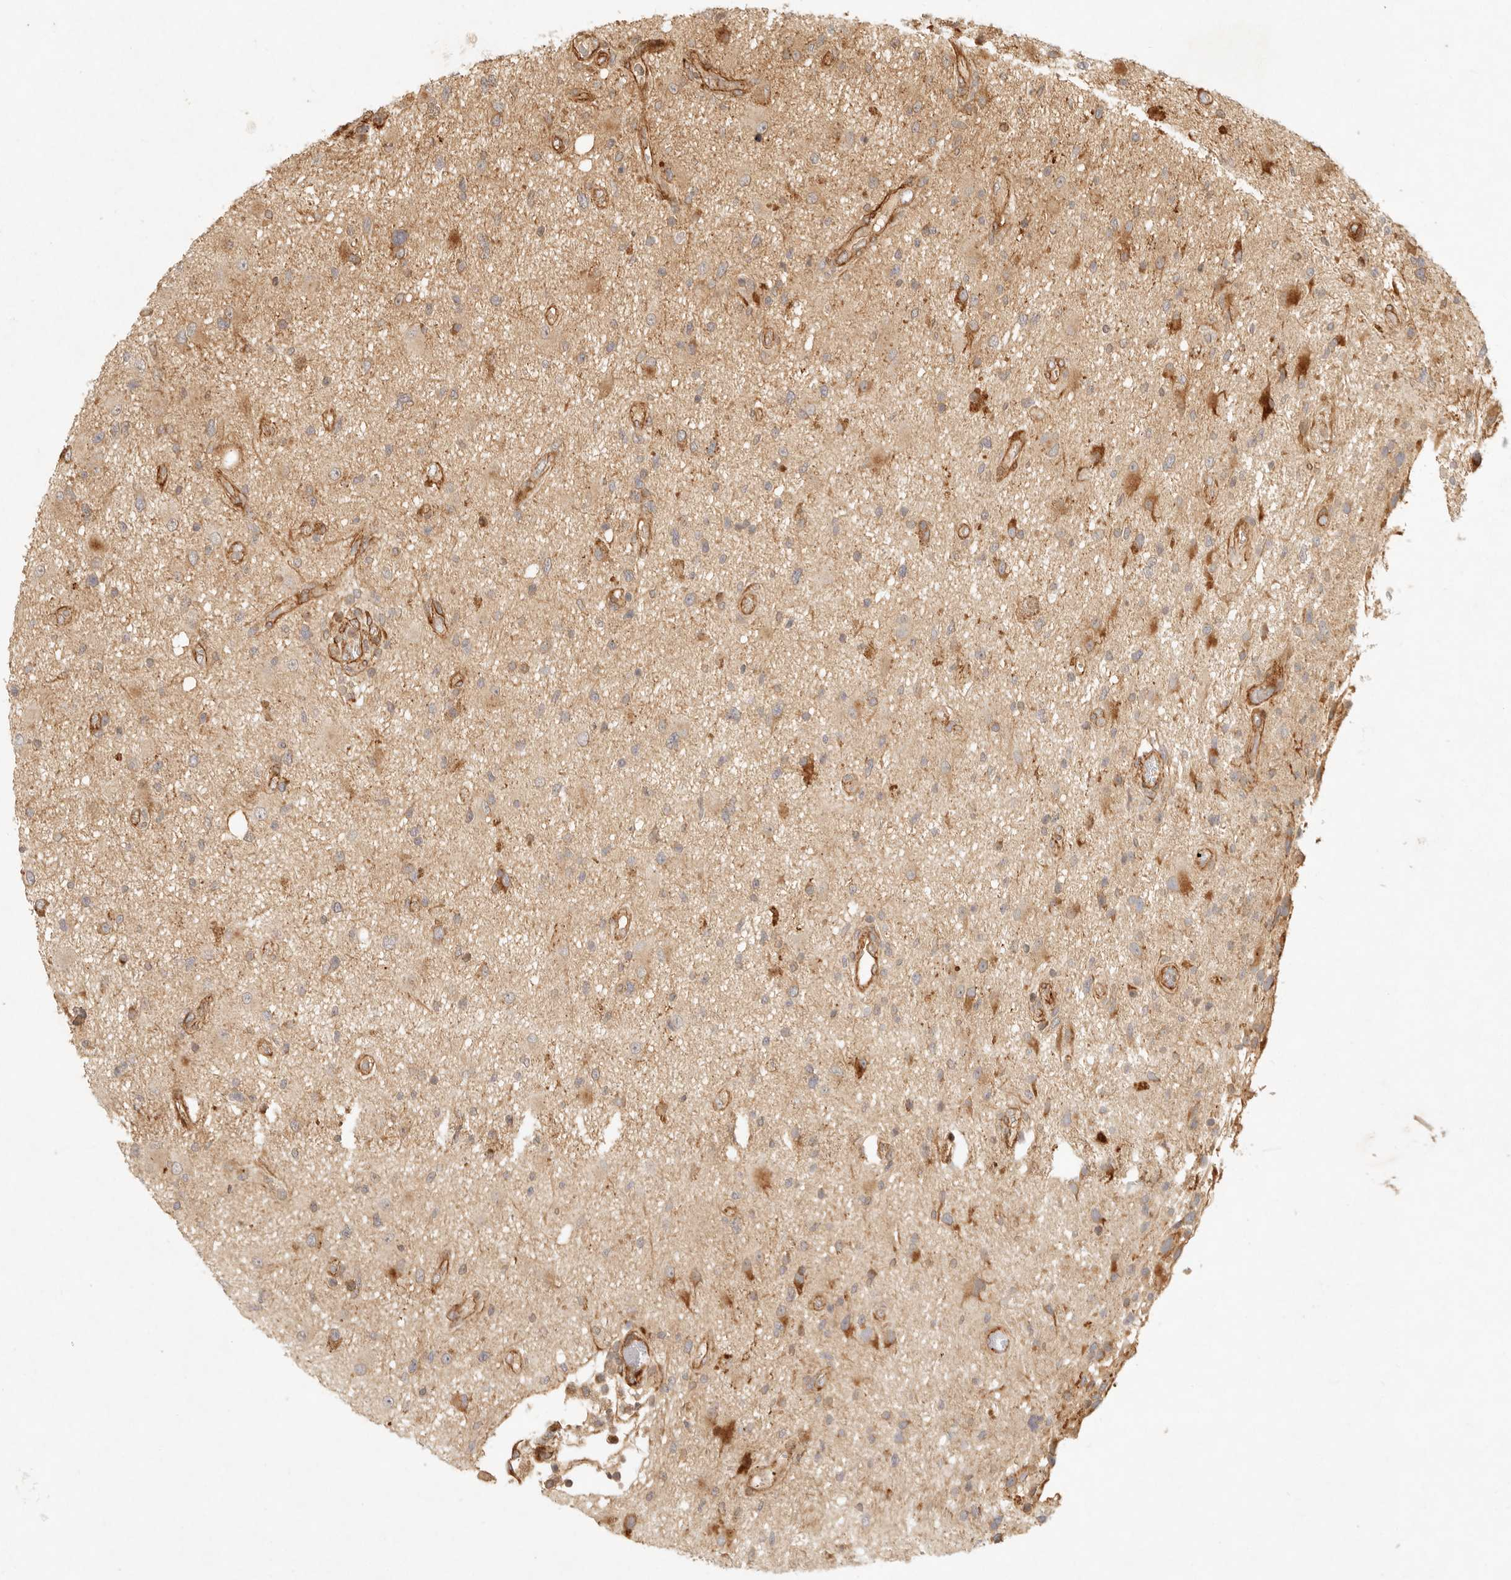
{"staining": {"intensity": "moderate", "quantity": "<25%", "location": "cytoplasmic/membranous"}, "tissue": "glioma", "cell_type": "Tumor cells", "image_type": "cancer", "snomed": [{"axis": "morphology", "description": "Glioma, malignant, High grade"}, {"axis": "topography", "description": "Brain"}], "caption": "This is an image of IHC staining of glioma, which shows moderate expression in the cytoplasmic/membranous of tumor cells.", "gene": "KLHL38", "patient": {"sex": "male", "age": 33}}